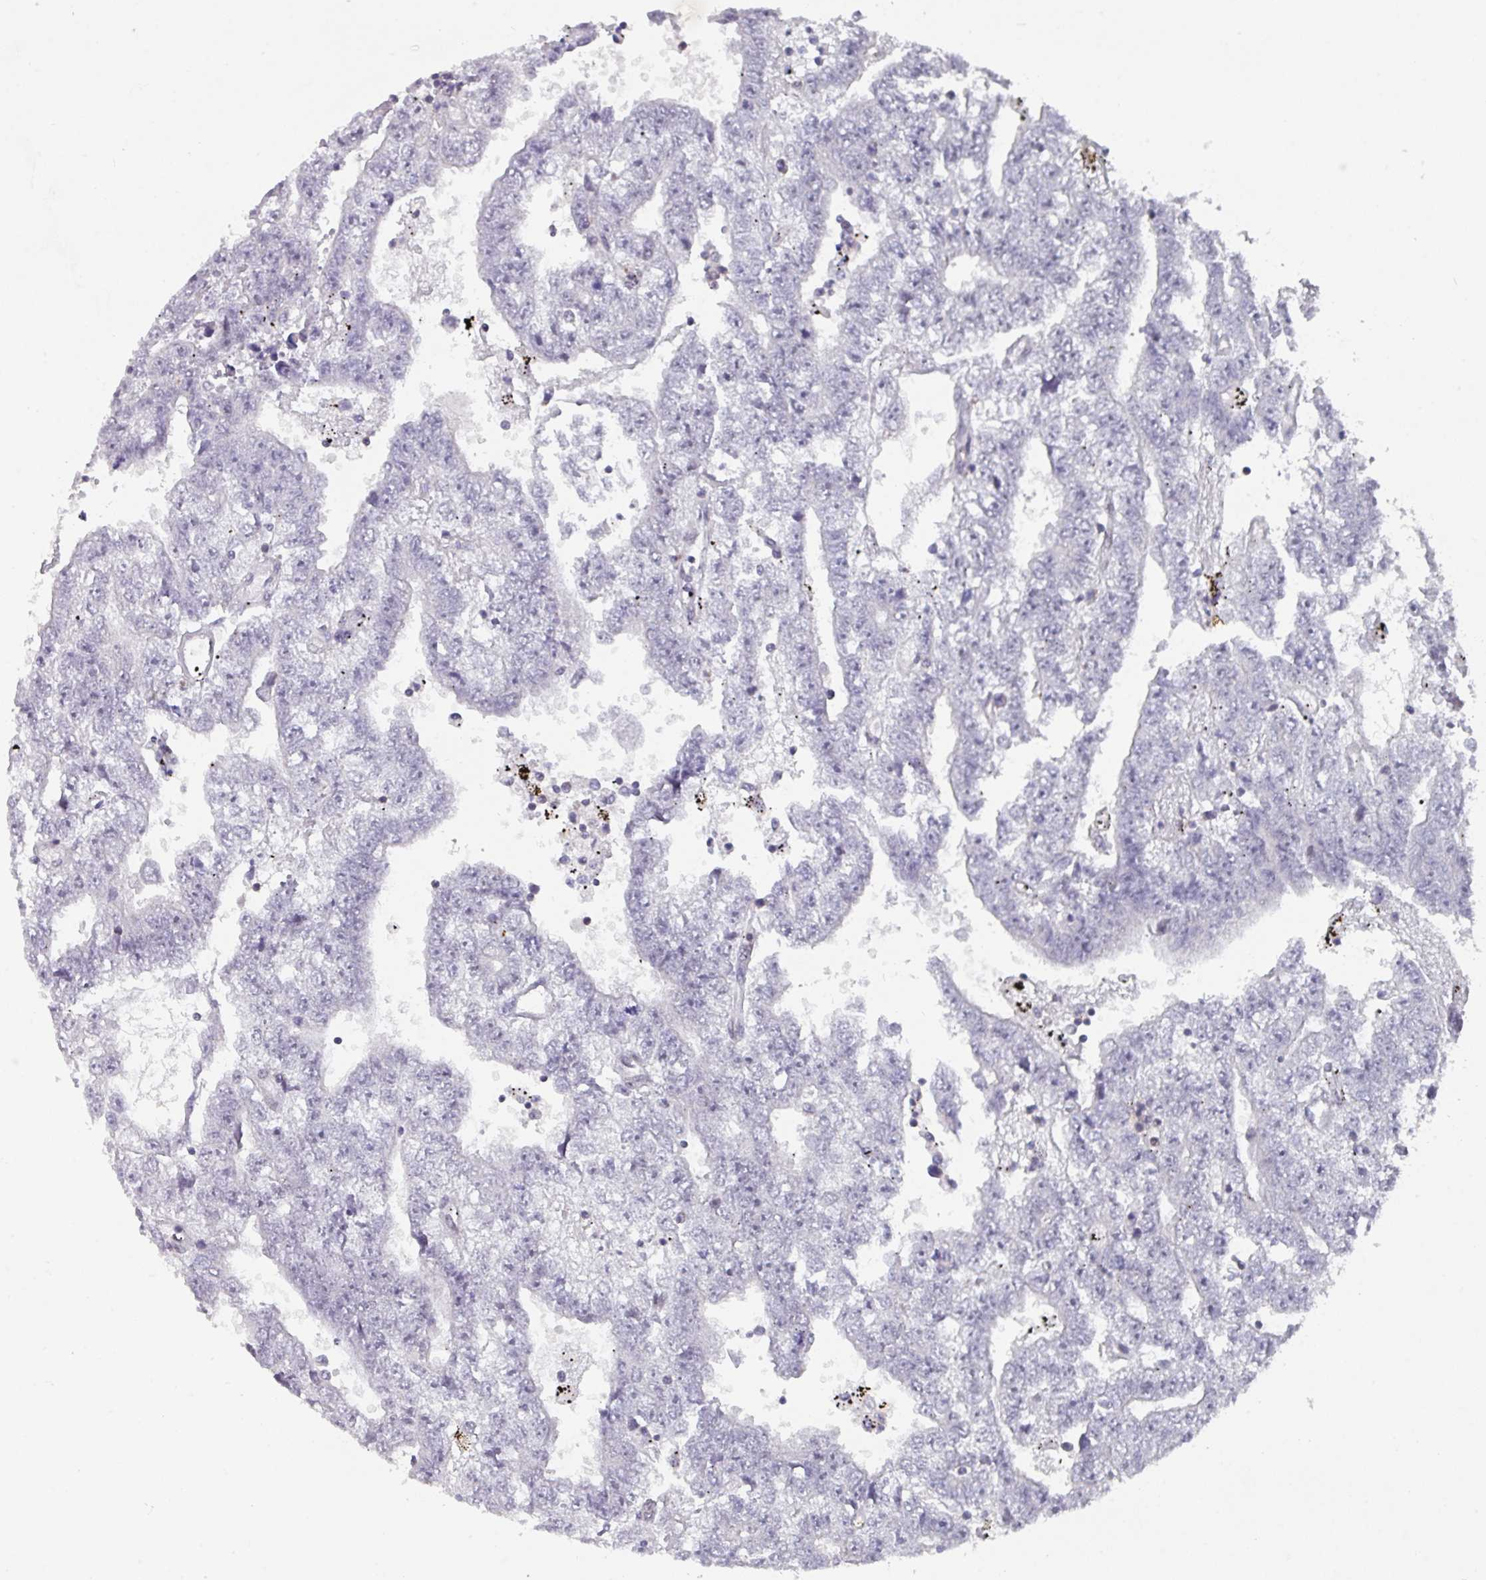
{"staining": {"intensity": "negative", "quantity": "none", "location": "none"}, "tissue": "testis cancer", "cell_type": "Tumor cells", "image_type": "cancer", "snomed": [{"axis": "morphology", "description": "Carcinoma, Embryonal, NOS"}, {"axis": "topography", "description": "Testis"}], "caption": "Immunohistochemistry histopathology image of neoplastic tissue: testis embryonal carcinoma stained with DAB exhibits no significant protein staining in tumor cells.", "gene": "RASAL3", "patient": {"sex": "male", "age": 25}}